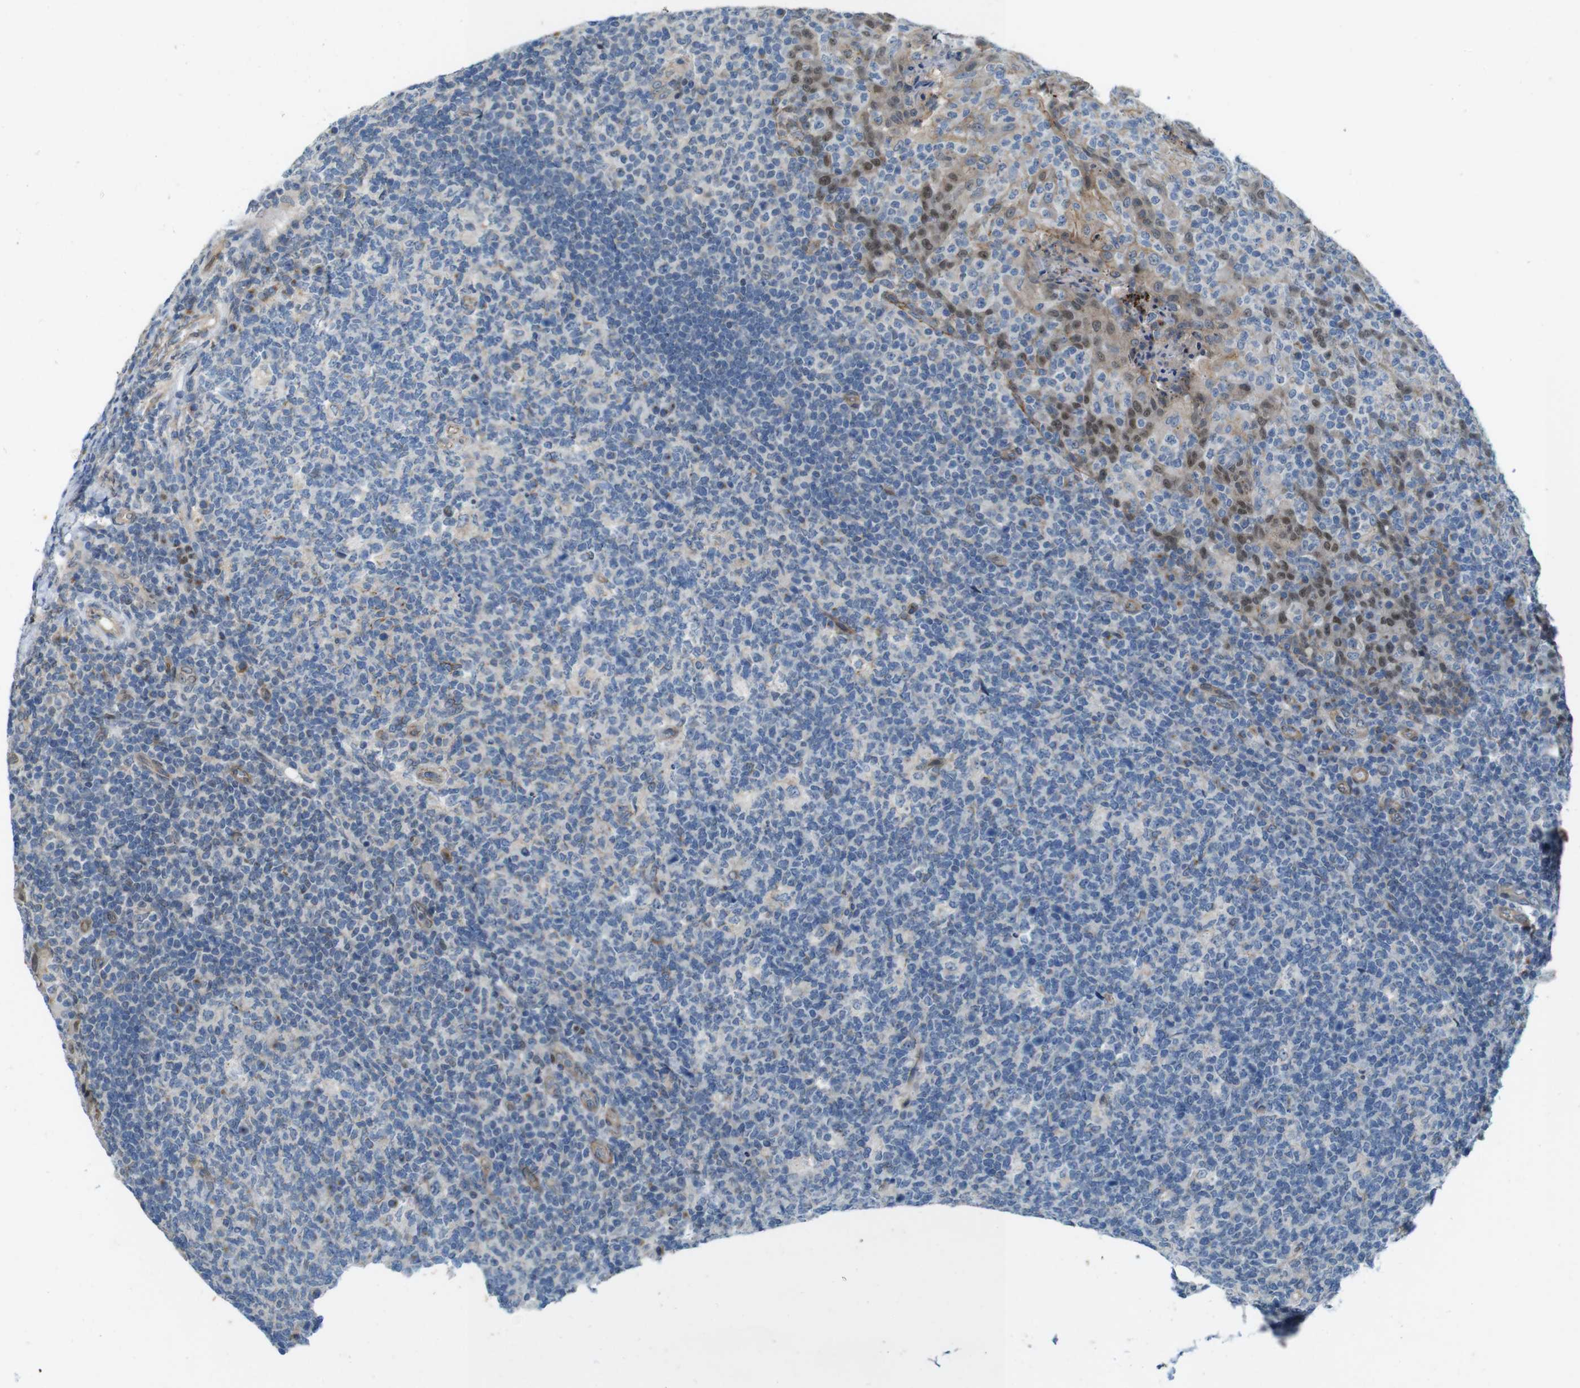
{"staining": {"intensity": "negative", "quantity": "none", "location": "none"}, "tissue": "tonsil", "cell_type": "Germinal center cells", "image_type": "normal", "snomed": [{"axis": "morphology", "description": "Normal tissue, NOS"}, {"axis": "topography", "description": "Tonsil"}], "caption": "This is an IHC image of normal tonsil. There is no expression in germinal center cells.", "gene": "SKI", "patient": {"sex": "male", "age": 17}}